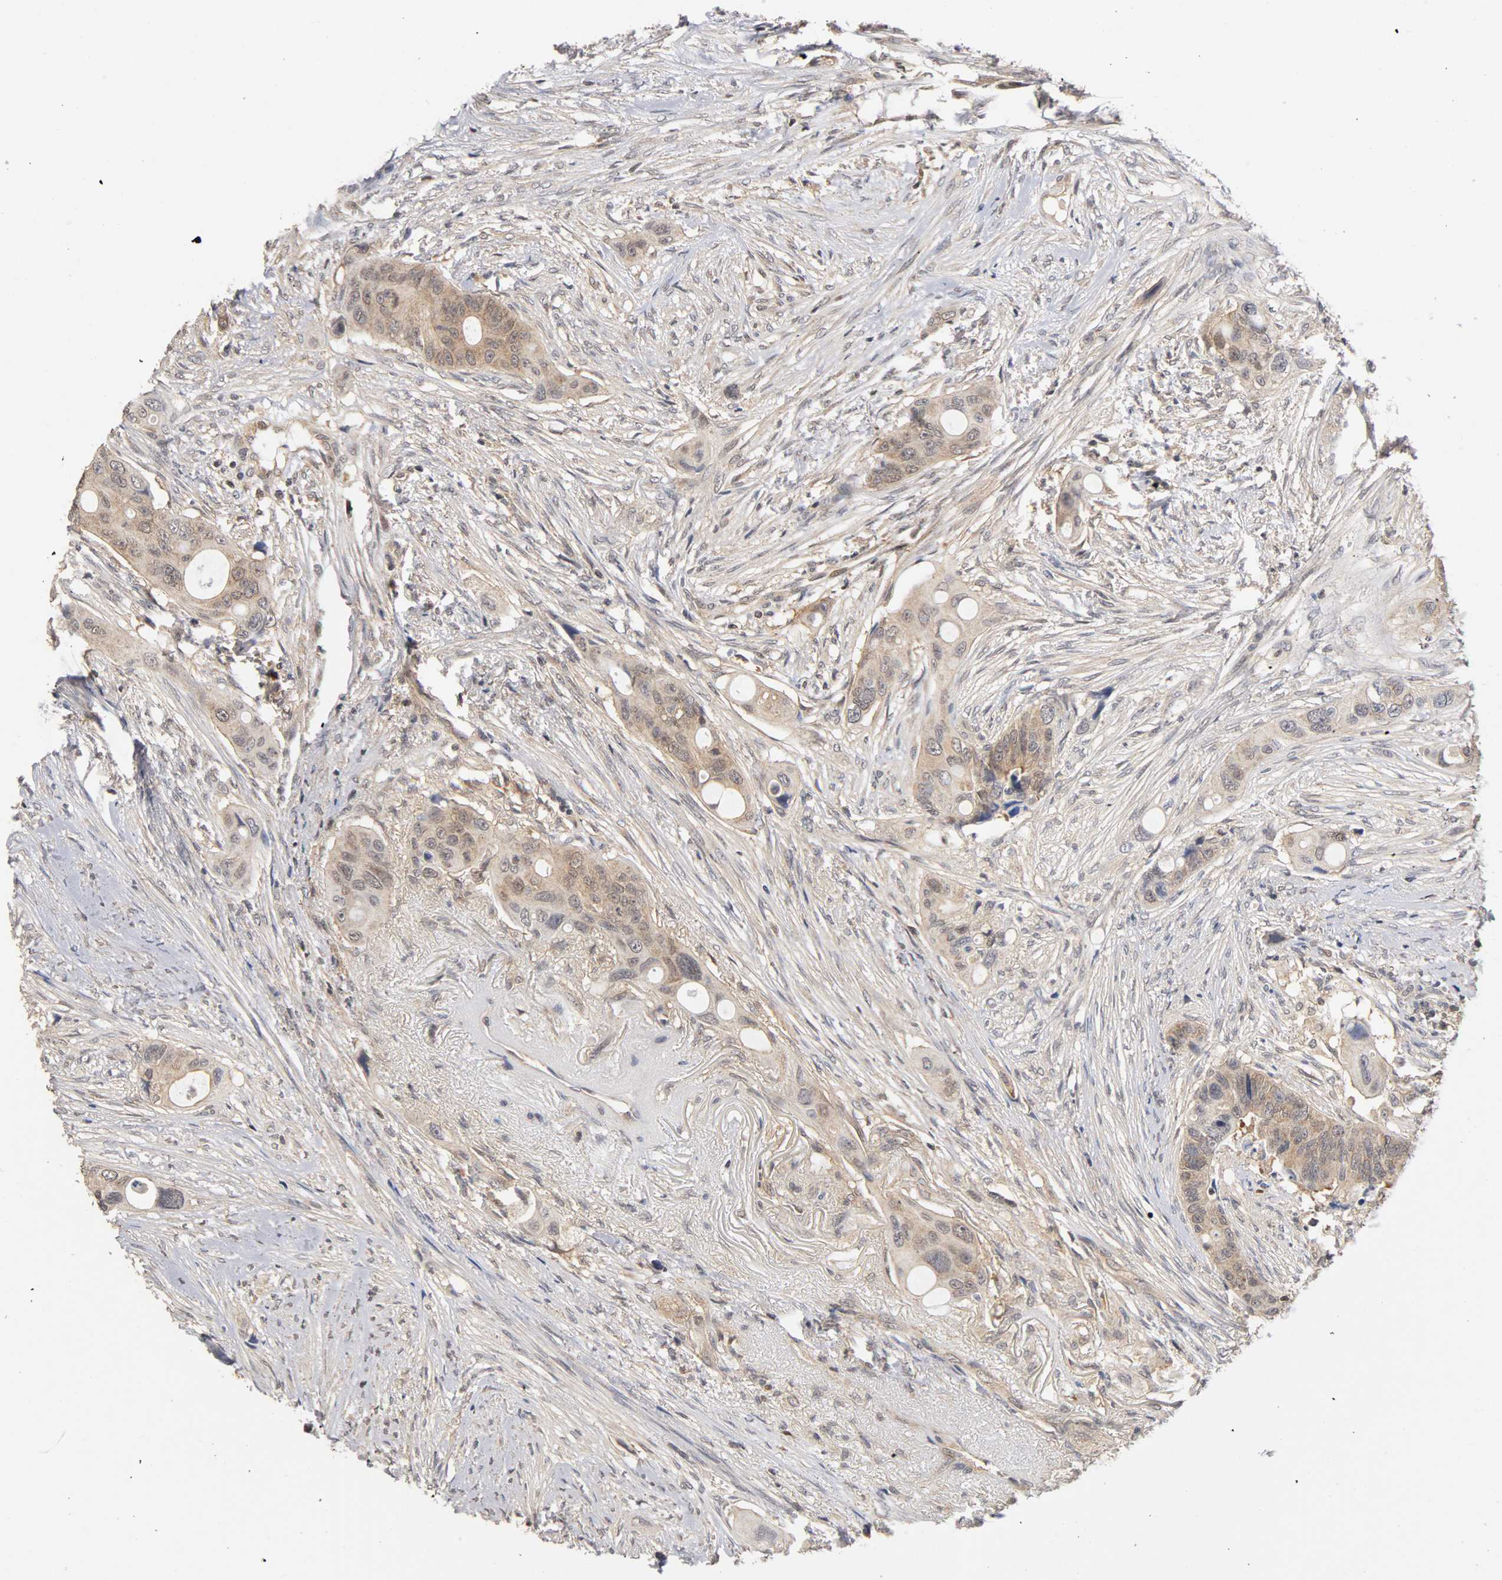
{"staining": {"intensity": "weak", "quantity": ">75%", "location": "cytoplasmic/membranous,nuclear"}, "tissue": "colorectal cancer", "cell_type": "Tumor cells", "image_type": "cancer", "snomed": [{"axis": "morphology", "description": "Adenocarcinoma, NOS"}, {"axis": "topography", "description": "Colon"}], "caption": "Protein staining by immunohistochemistry shows weak cytoplasmic/membranous and nuclear staining in approximately >75% of tumor cells in colorectal cancer (adenocarcinoma).", "gene": "UBE2M", "patient": {"sex": "female", "age": 57}}